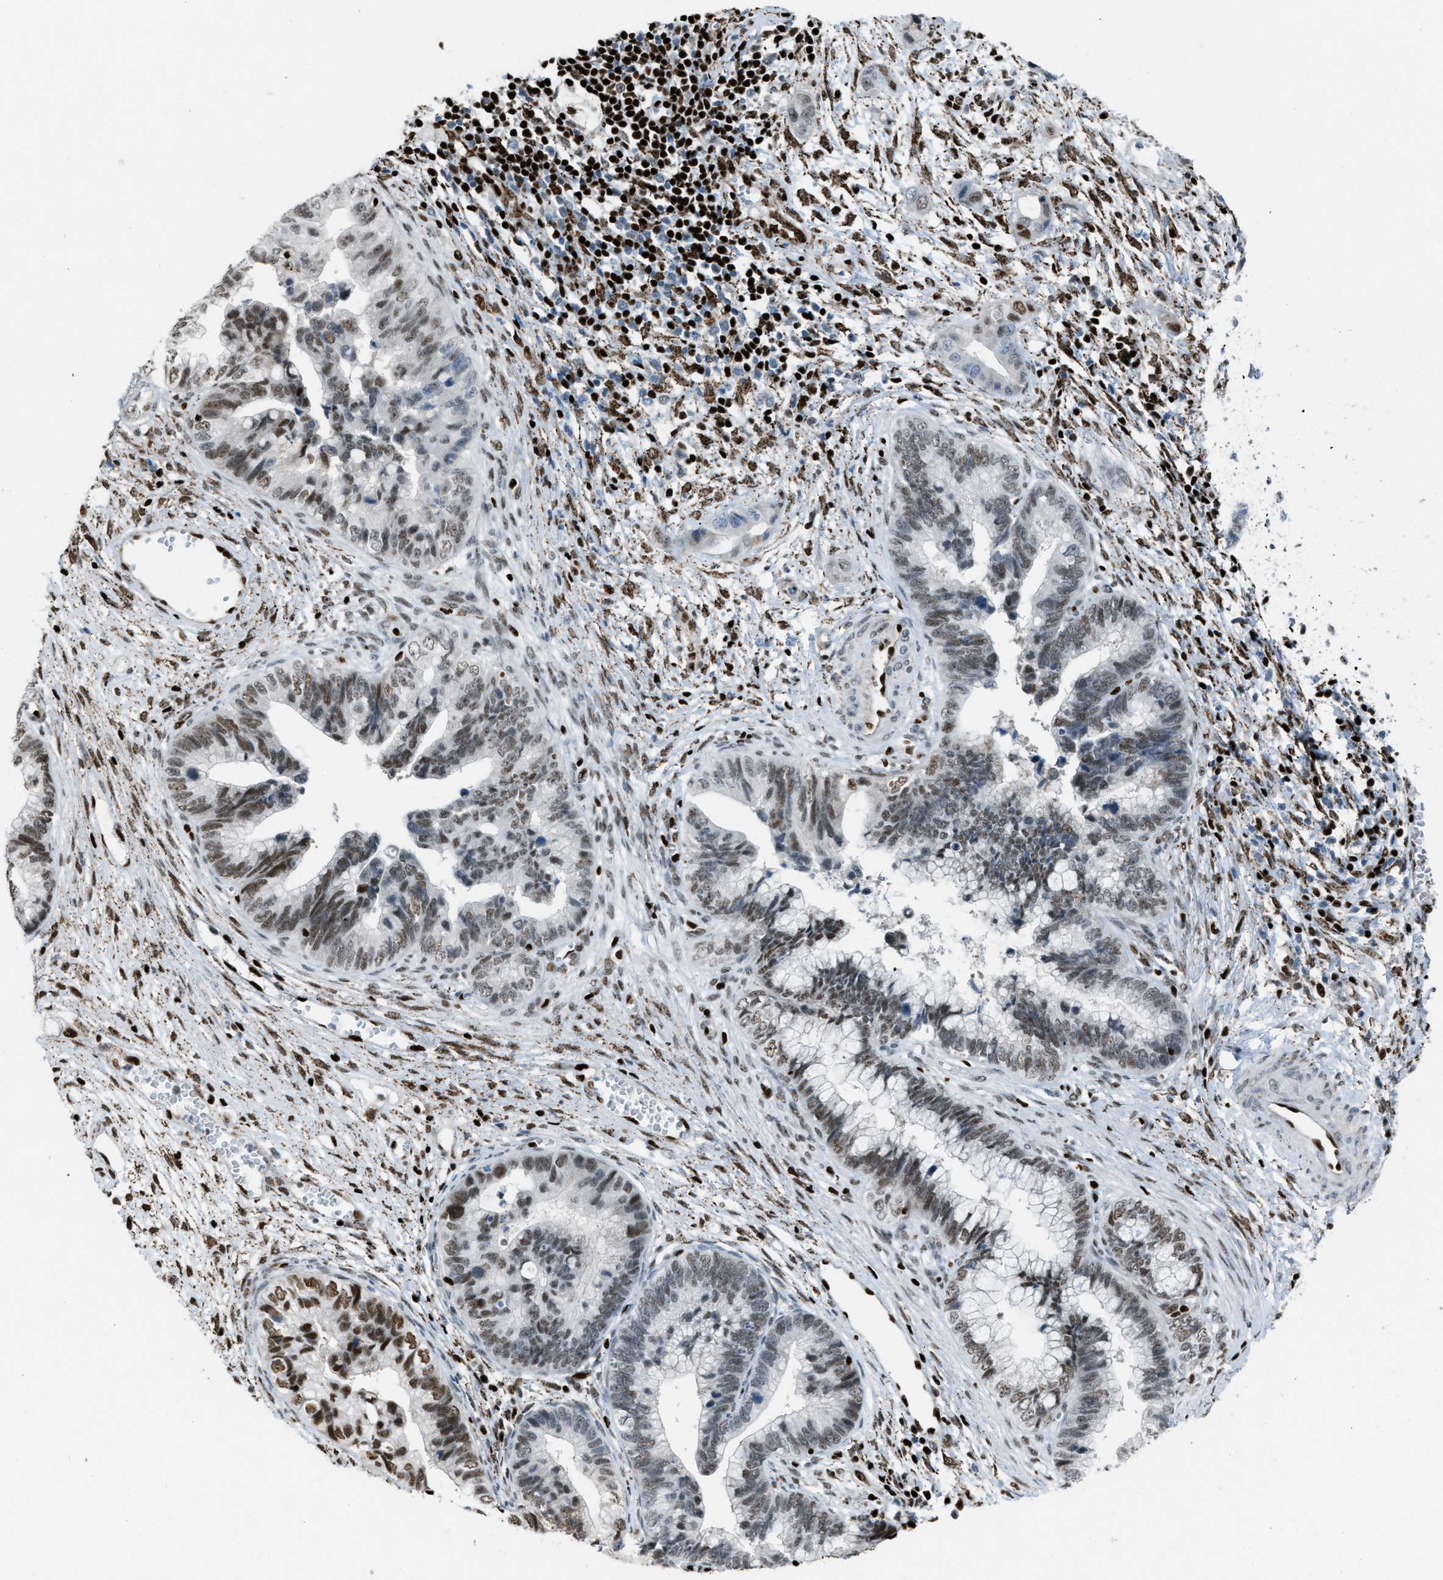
{"staining": {"intensity": "moderate", "quantity": ">75%", "location": "nuclear"}, "tissue": "cervical cancer", "cell_type": "Tumor cells", "image_type": "cancer", "snomed": [{"axis": "morphology", "description": "Adenocarcinoma, NOS"}, {"axis": "topography", "description": "Cervix"}], "caption": "The immunohistochemical stain highlights moderate nuclear staining in tumor cells of adenocarcinoma (cervical) tissue. Nuclei are stained in blue.", "gene": "SLFN5", "patient": {"sex": "female", "age": 44}}